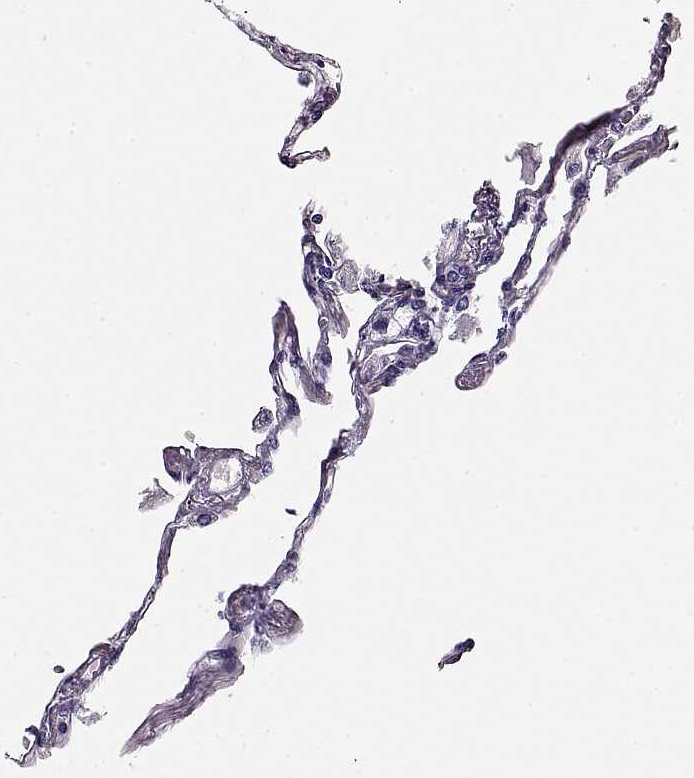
{"staining": {"intensity": "negative", "quantity": "none", "location": "none"}, "tissue": "lung", "cell_type": "Alveolar cells", "image_type": "normal", "snomed": [{"axis": "morphology", "description": "Normal tissue, NOS"}, {"axis": "topography", "description": "Lung"}], "caption": "This histopathology image is of normal lung stained with immunohistochemistry (IHC) to label a protein in brown with the nuclei are counter-stained blue. There is no positivity in alveolar cells. The staining was performed using DAB to visualize the protein expression in brown, while the nuclei were stained in blue with hematoxylin (Magnification: 20x).", "gene": "CRX", "patient": {"sex": "female", "age": 67}}